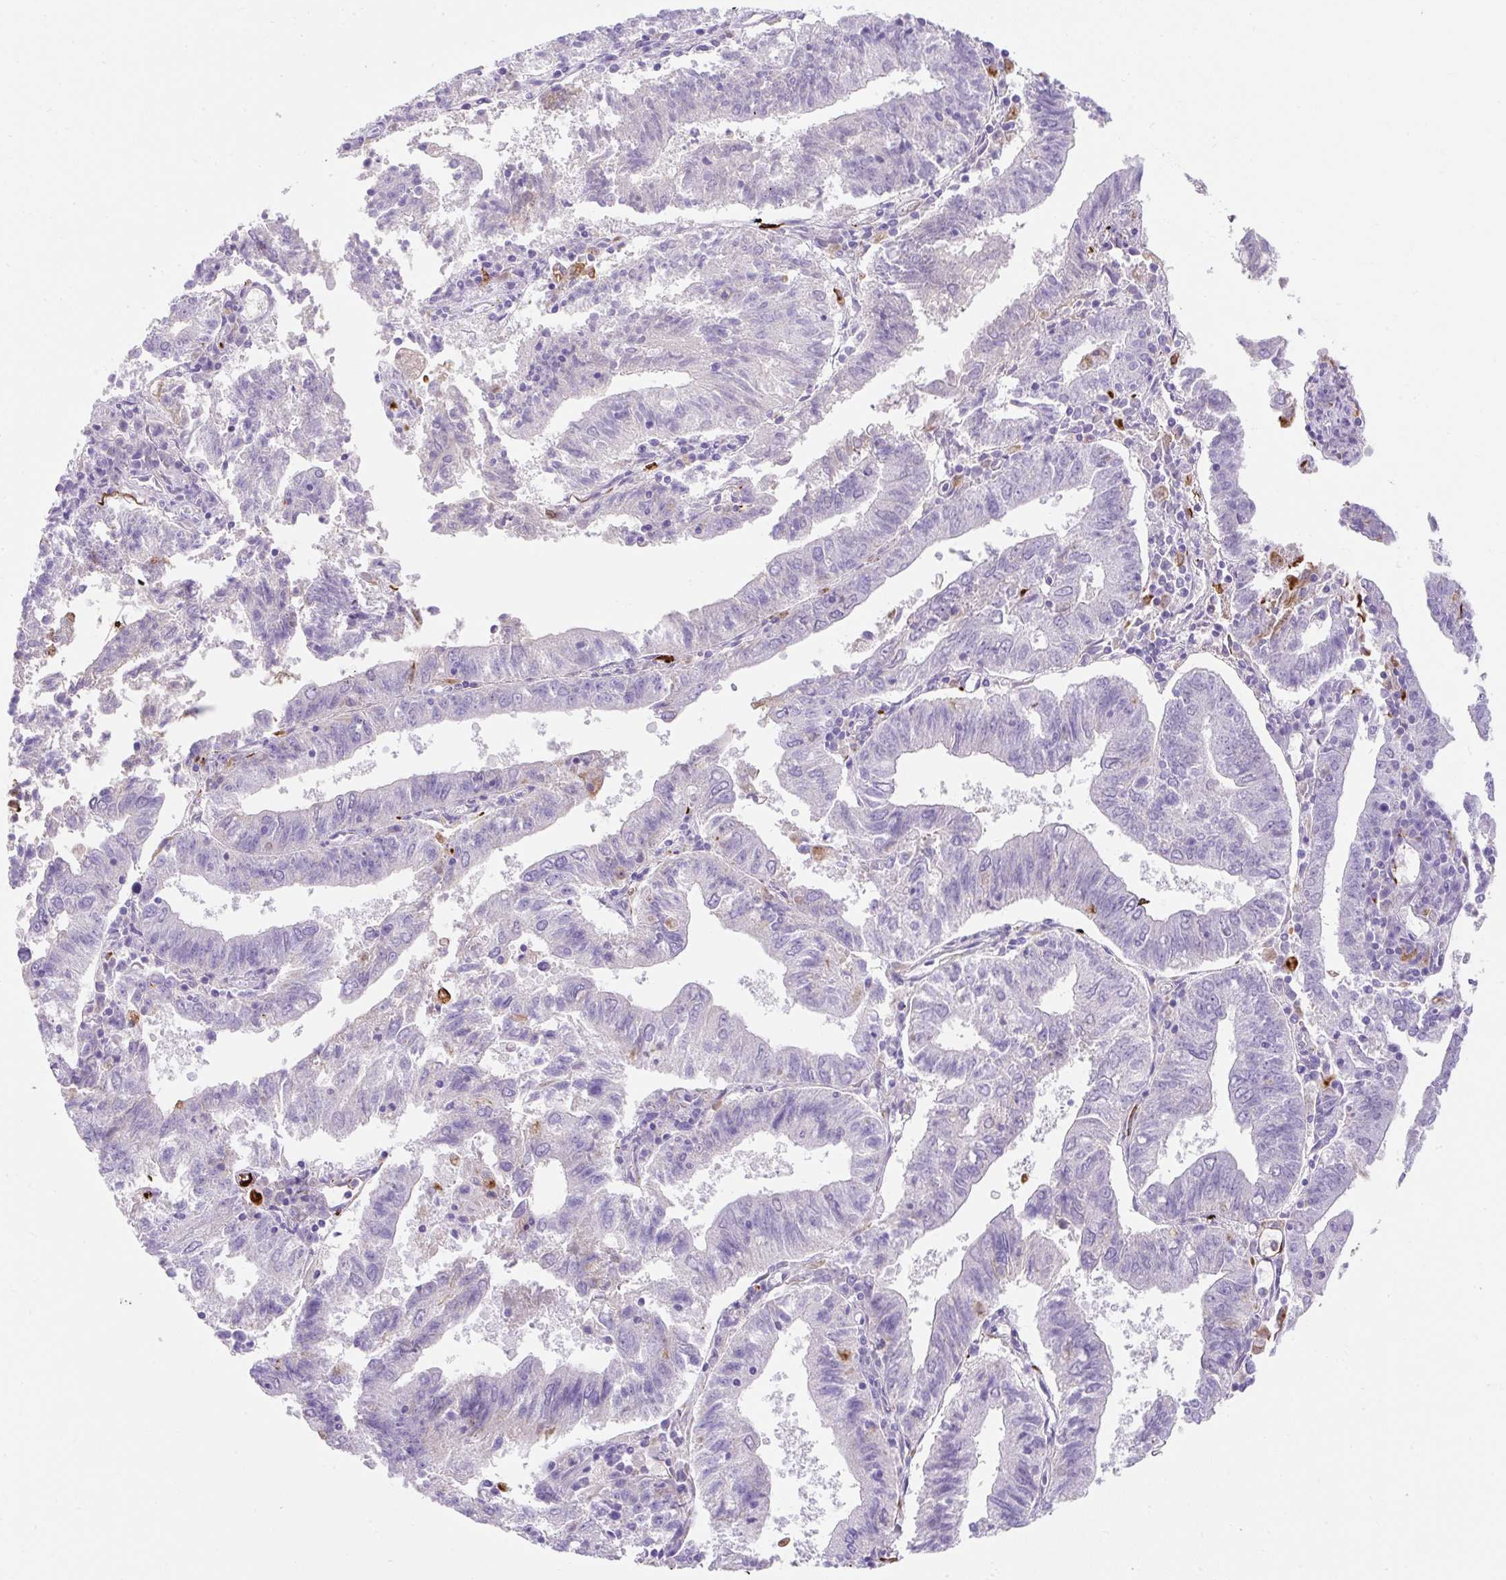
{"staining": {"intensity": "negative", "quantity": "none", "location": "none"}, "tissue": "endometrial cancer", "cell_type": "Tumor cells", "image_type": "cancer", "snomed": [{"axis": "morphology", "description": "Adenocarcinoma, NOS"}, {"axis": "topography", "description": "Endometrium"}], "caption": "Endometrial cancer (adenocarcinoma) was stained to show a protein in brown. There is no significant positivity in tumor cells.", "gene": "APOC4-APOC2", "patient": {"sex": "female", "age": 82}}